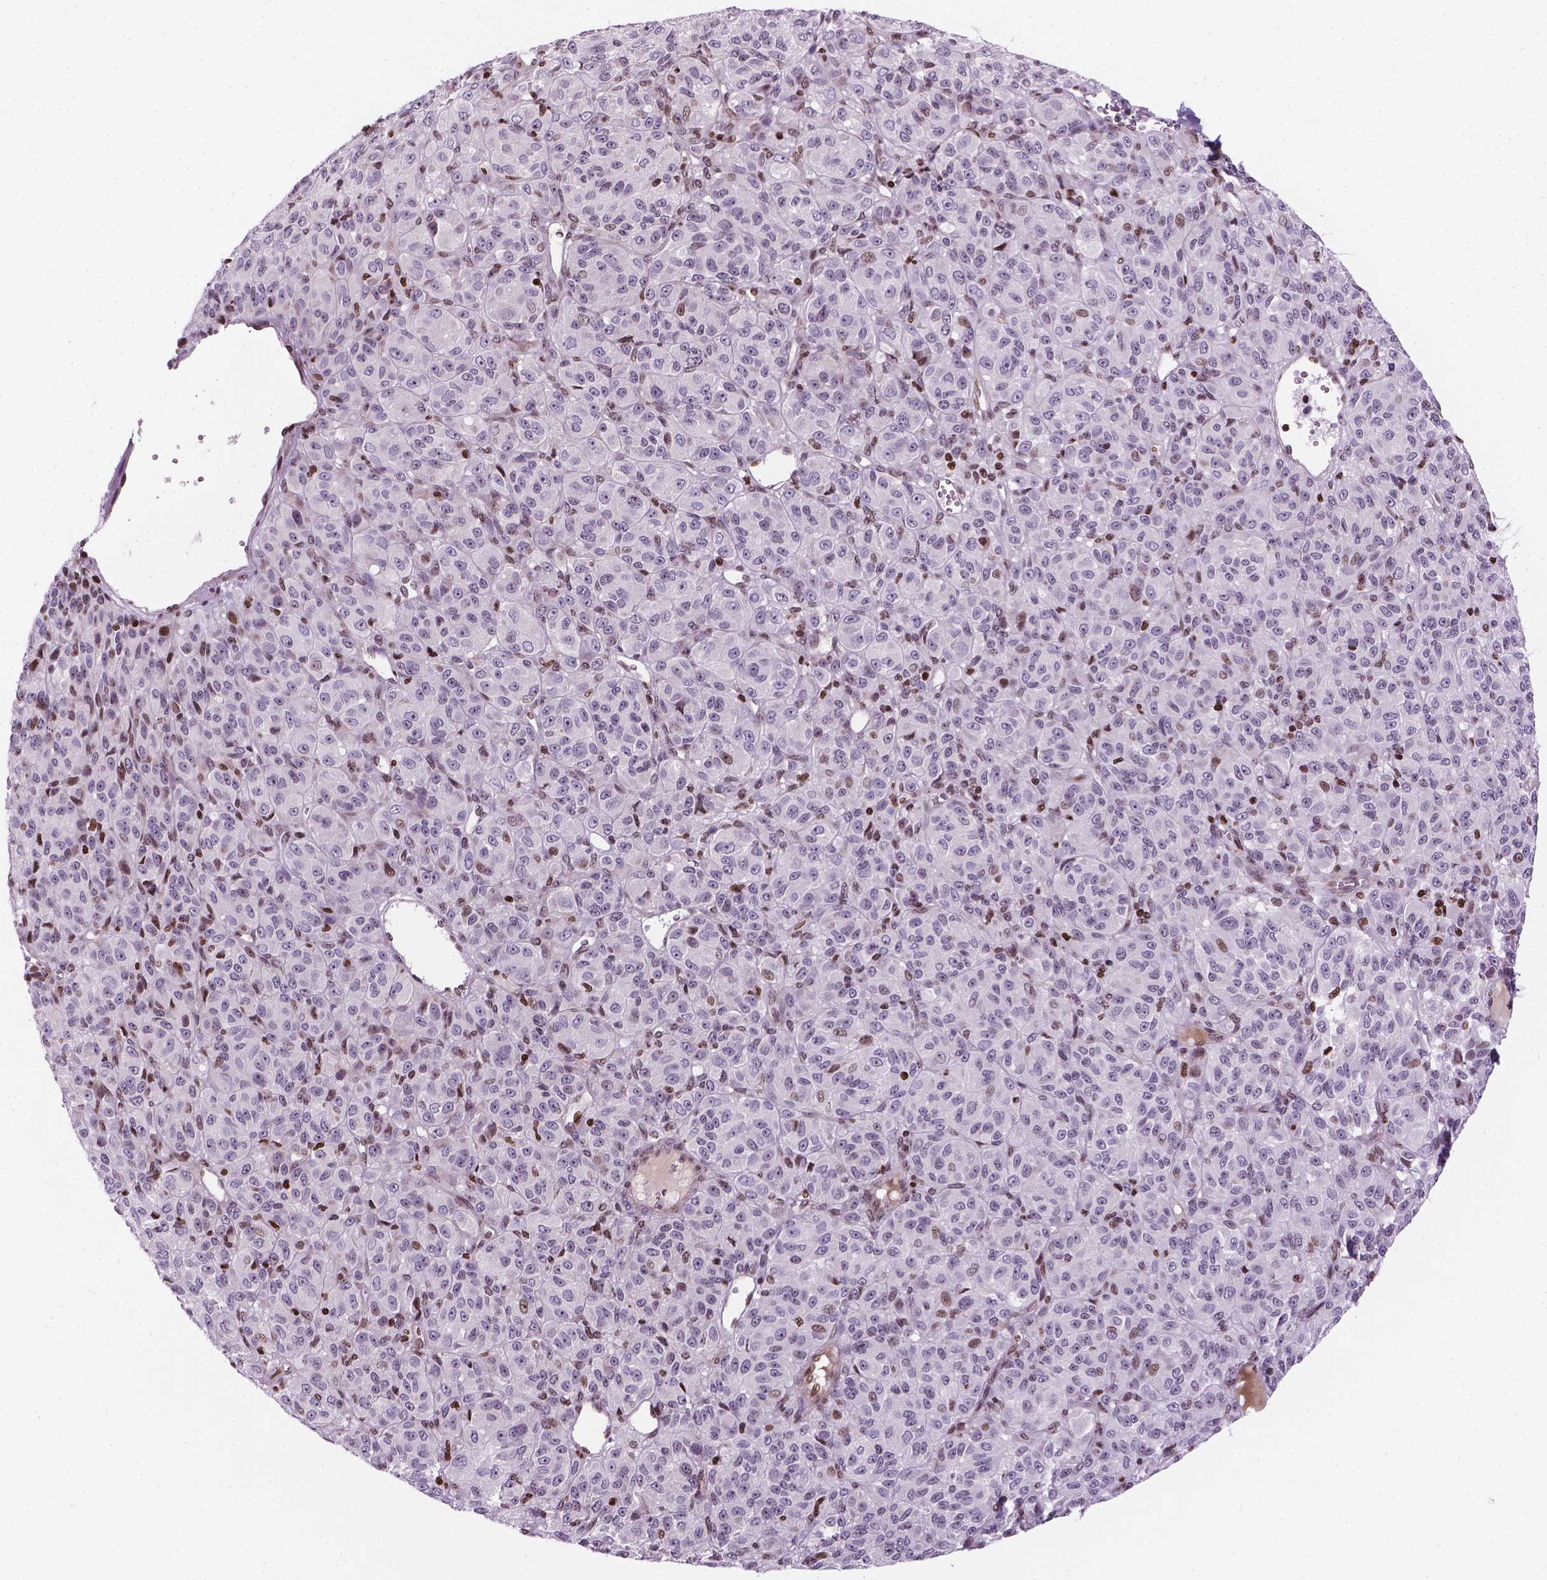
{"staining": {"intensity": "negative", "quantity": "none", "location": "none"}, "tissue": "melanoma", "cell_type": "Tumor cells", "image_type": "cancer", "snomed": [{"axis": "morphology", "description": "Malignant melanoma, Metastatic site"}, {"axis": "topography", "description": "Brain"}], "caption": "Photomicrograph shows no protein expression in tumor cells of melanoma tissue.", "gene": "PIP4K2A", "patient": {"sex": "female", "age": 56}}